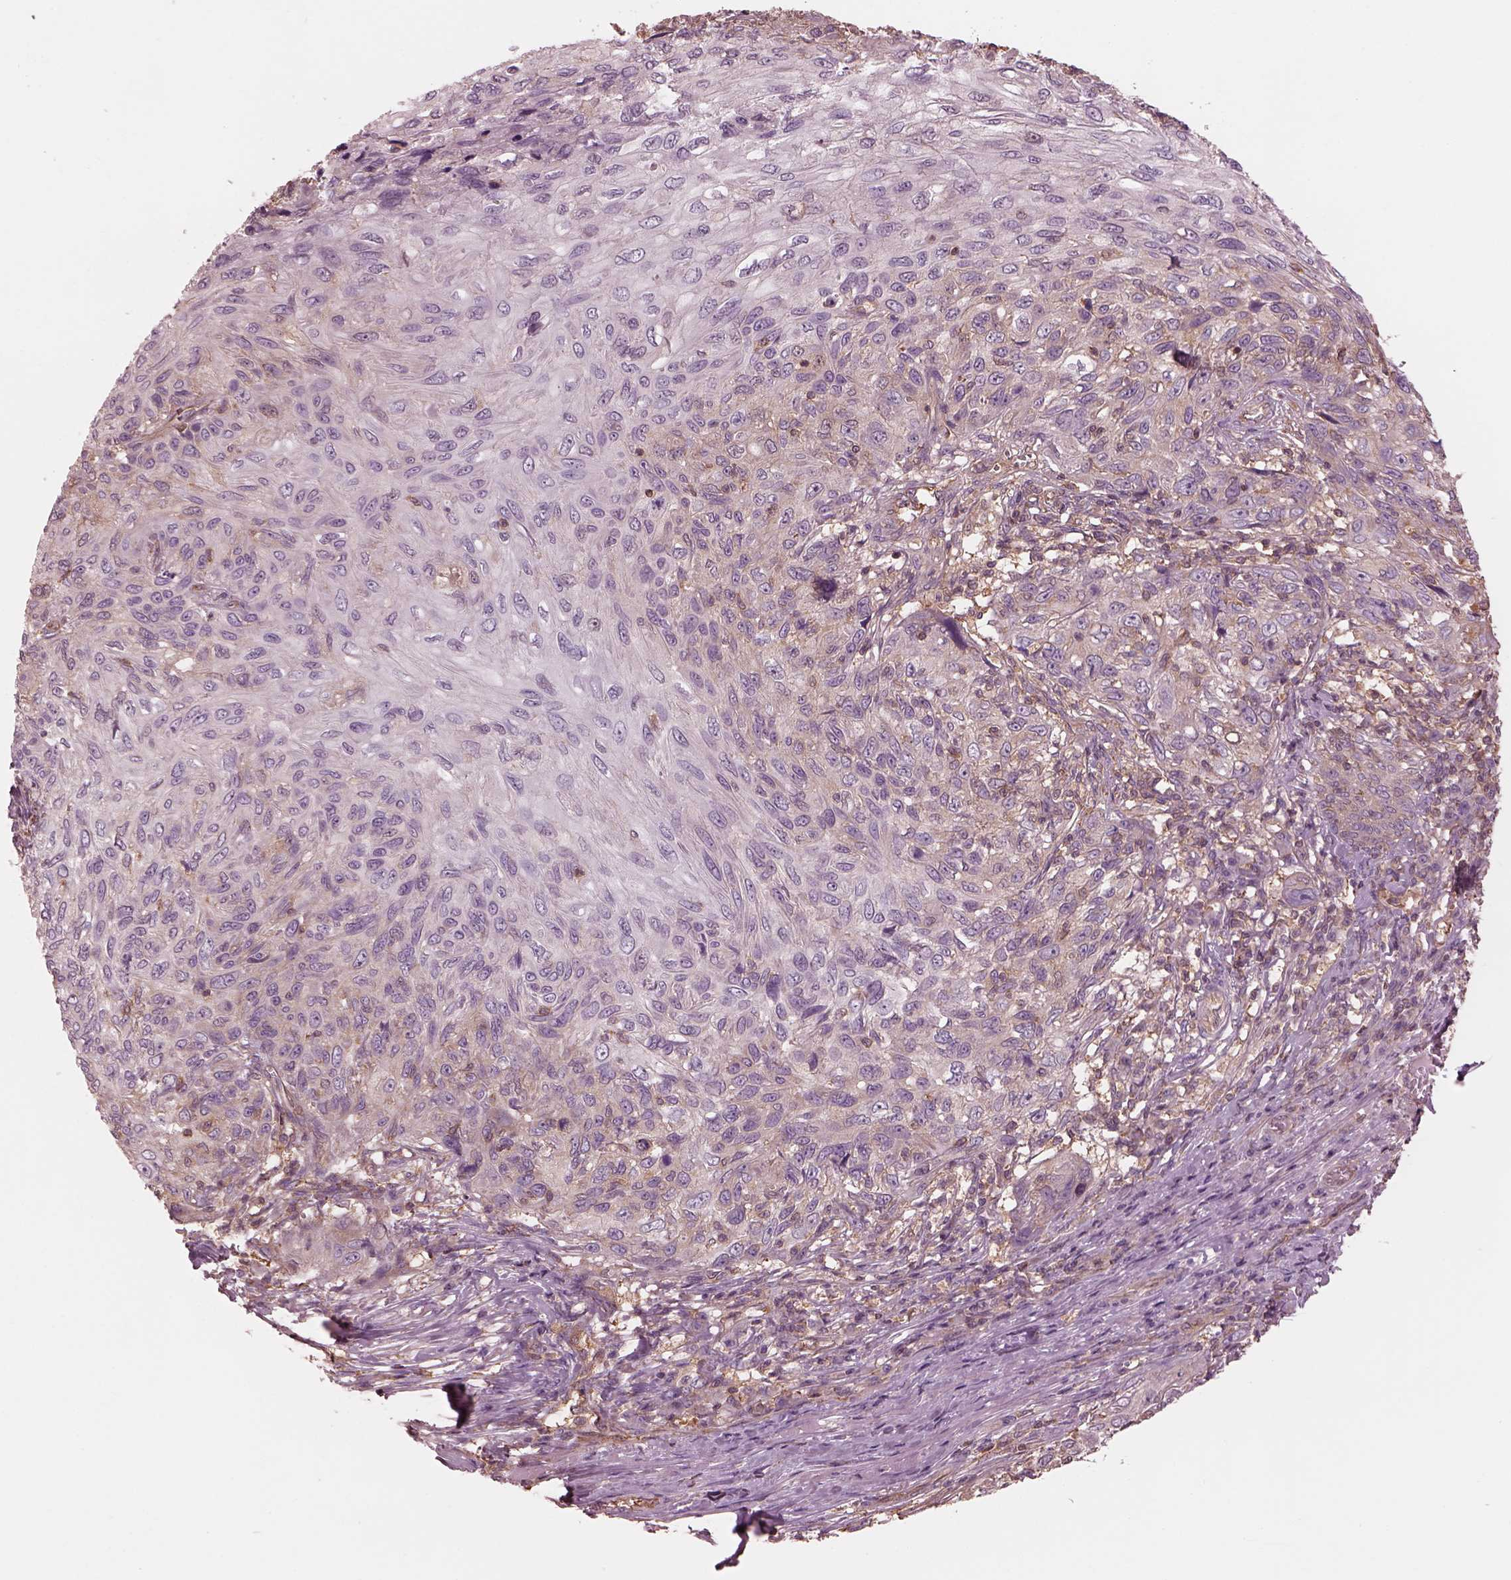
{"staining": {"intensity": "weak", "quantity": "<25%", "location": "cytoplasmic/membranous"}, "tissue": "skin cancer", "cell_type": "Tumor cells", "image_type": "cancer", "snomed": [{"axis": "morphology", "description": "Squamous cell carcinoma, NOS"}, {"axis": "topography", "description": "Skin"}], "caption": "A high-resolution micrograph shows immunohistochemistry staining of skin cancer, which reveals no significant staining in tumor cells. The staining was performed using DAB (3,3'-diaminobenzidine) to visualize the protein expression in brown, while the nuclei were stained in blue with hematoxylin (Magnification: 20x).", "gene": "STK33", "patient": {"sex": "male", "age": 92}}